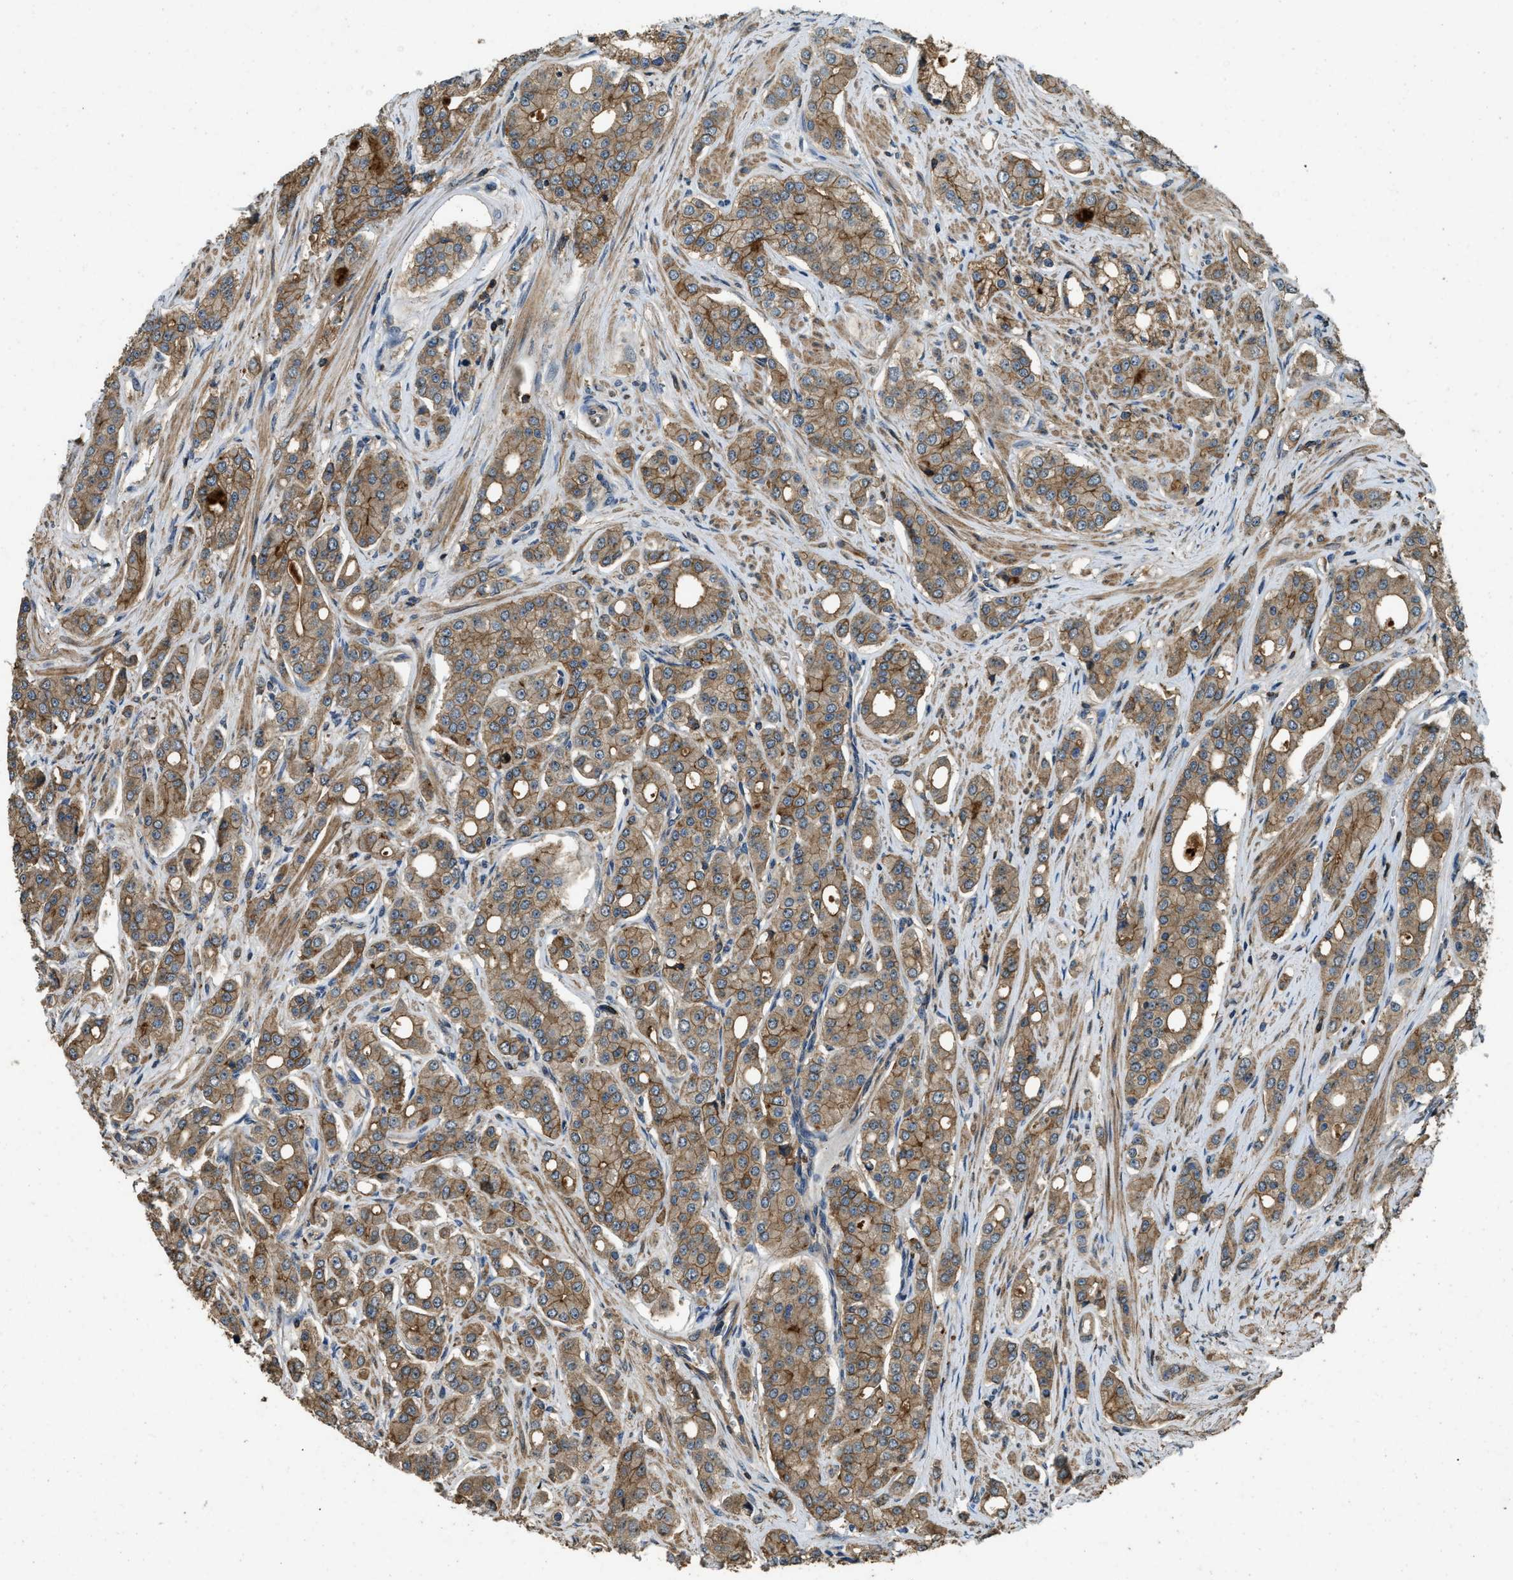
{"staining": {"intensity": "moderate", "quantity": ">75%", "location": "cytoplasmic/membranous"}, "tissue": "prostate cancer", "cell_type": "Tumor cells", "image_type": "cancer", "snomed": [{"axis": "morphology", "description": "Adenocarcinoma, High grade"}, {"axis": "topography", "description": "Prostate"}], "caption": "Human prostate cancer (adenocarcinoma (high-grade)) stained with a protein marker shows moderate staining in tumor cells.", "gene": "ATP8B1", "patient": {"sex": "male", "age": 71}}